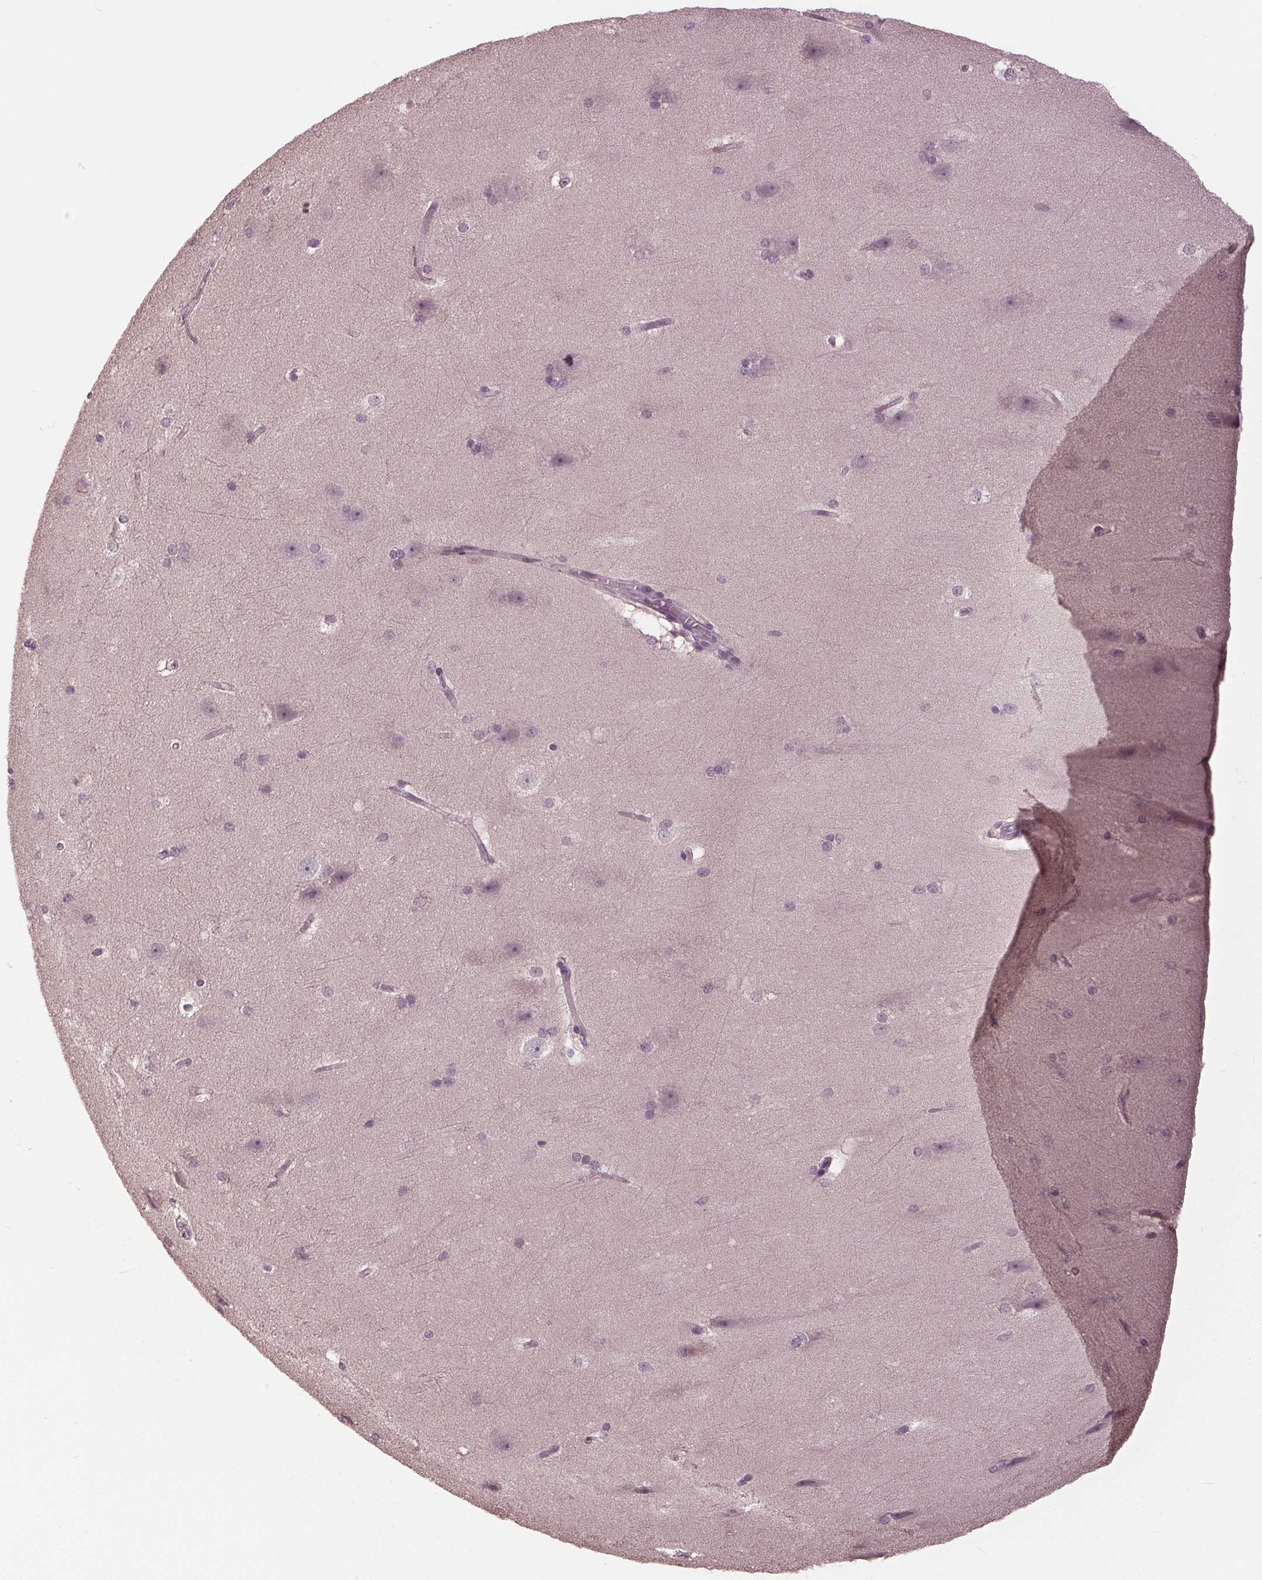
{"staining": {"intensity": "negative", "quantity": "none", "location": "none"}, "tissue": "hippocampus", "cell_type": "Glial cells", "image_type": "normal", "snomed": [{"axis": "morphology", "description": "Normal tissue, NOS"}, {"axis": "topography", "description": "Cerebral cortex"}, {"axis": "topography", "description": "Hippocampus"}], "caption": "DAB immunohistochemical staining of benign hippocampus shows no significant expression in glial cells.", "gene": "SIGLEC6", "patient": {"sex": "female", "age": 19}}